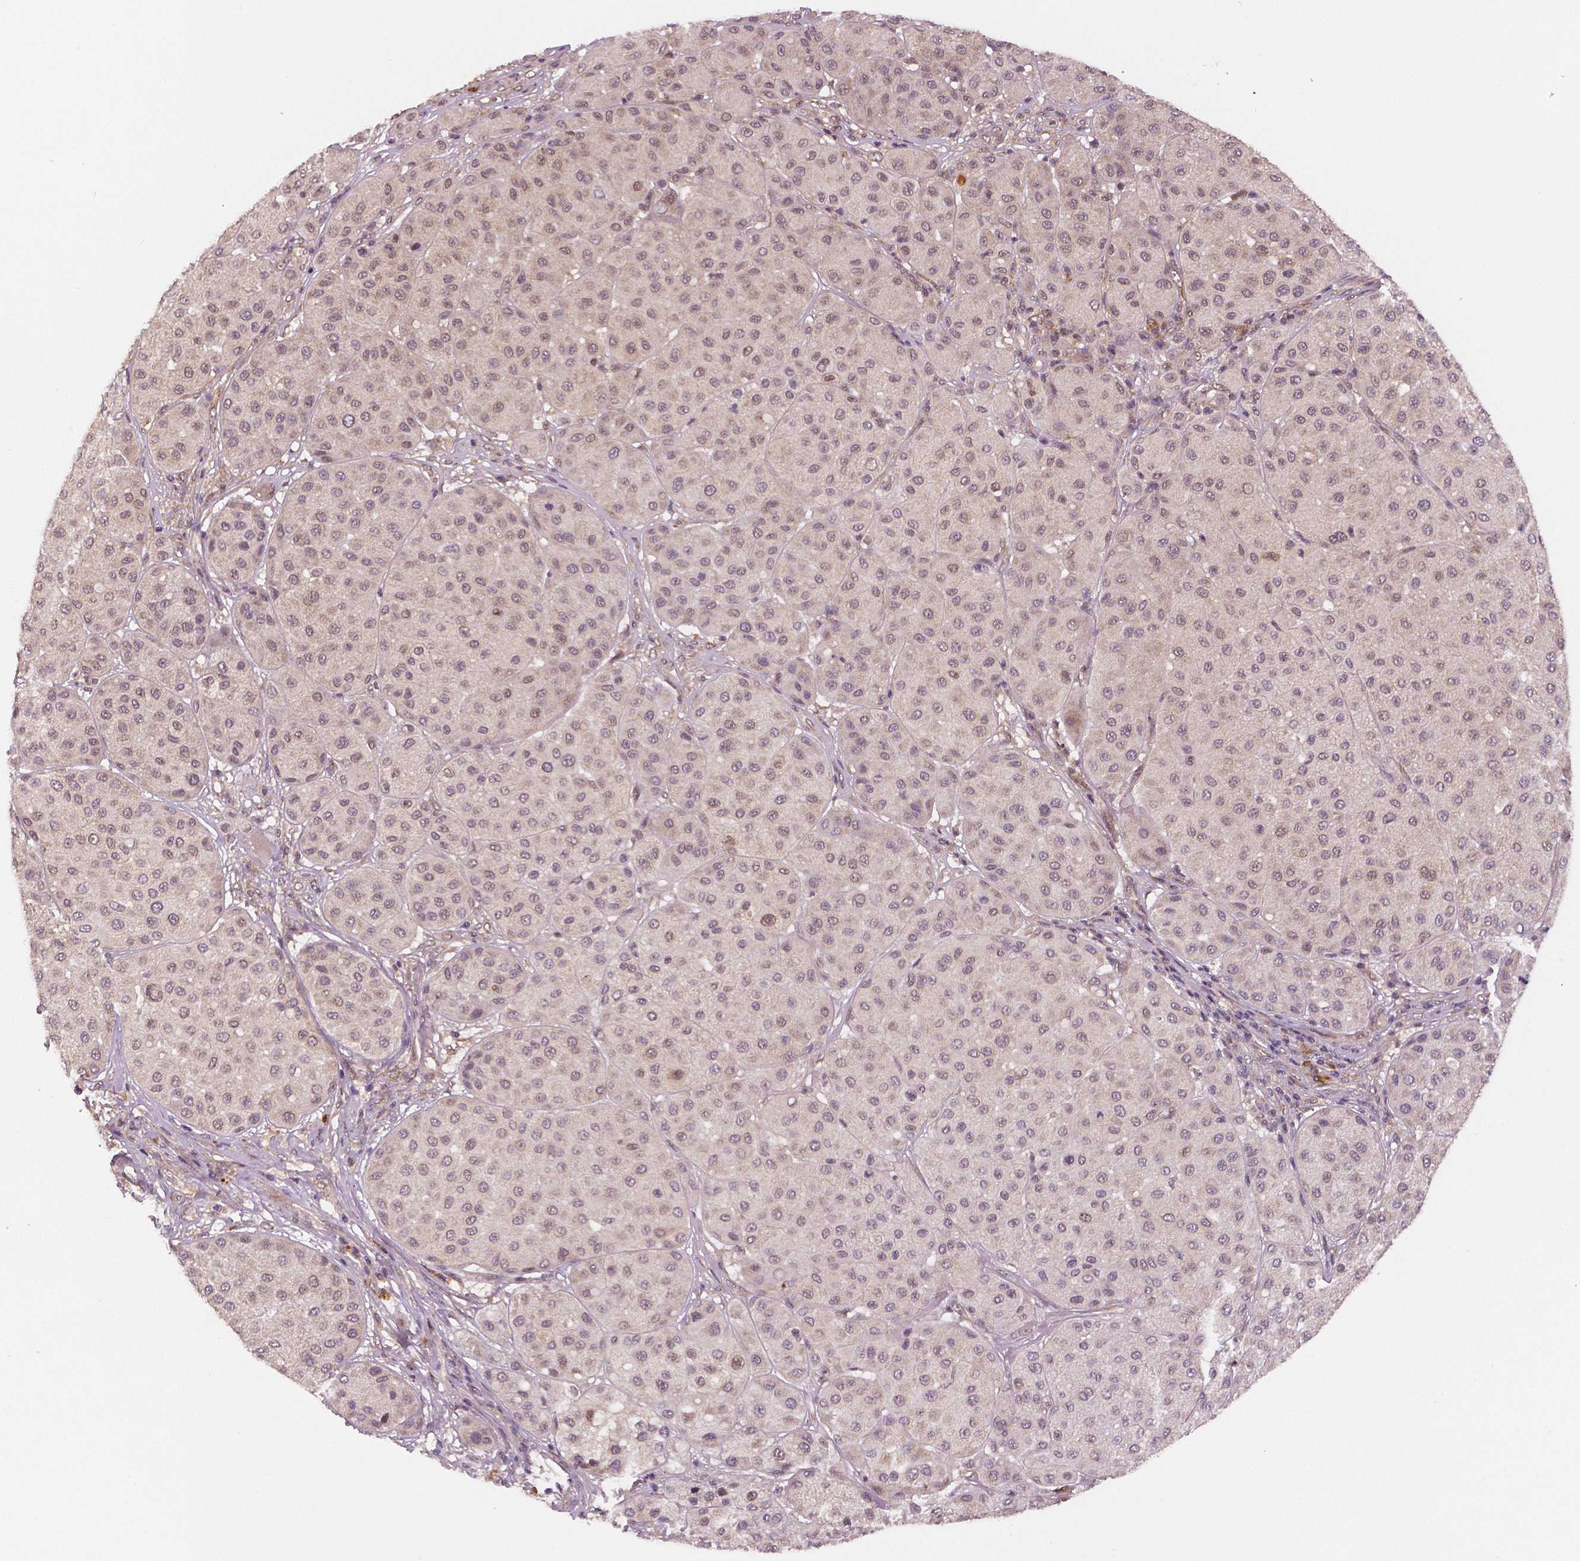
{"staining": {"intensity": "negative", "quantity": "none", "location": "none"}, "tissue": "melanoma", "cell_type": "Tumor cells", "image_type": "cancer", "snomed": [{"axis": "morphology", "description": "Malignant melanoma, Metastatic site"}, {"axis": "topography", "description": "Smooth muscle"}], "caption": "DAB immunohistochemical staining of malignant melanoma (metastatic site) reveals no significant positivity in tumor cells.", "gene": "STAT3", "patient": {"sex": "male", "age": 41}}